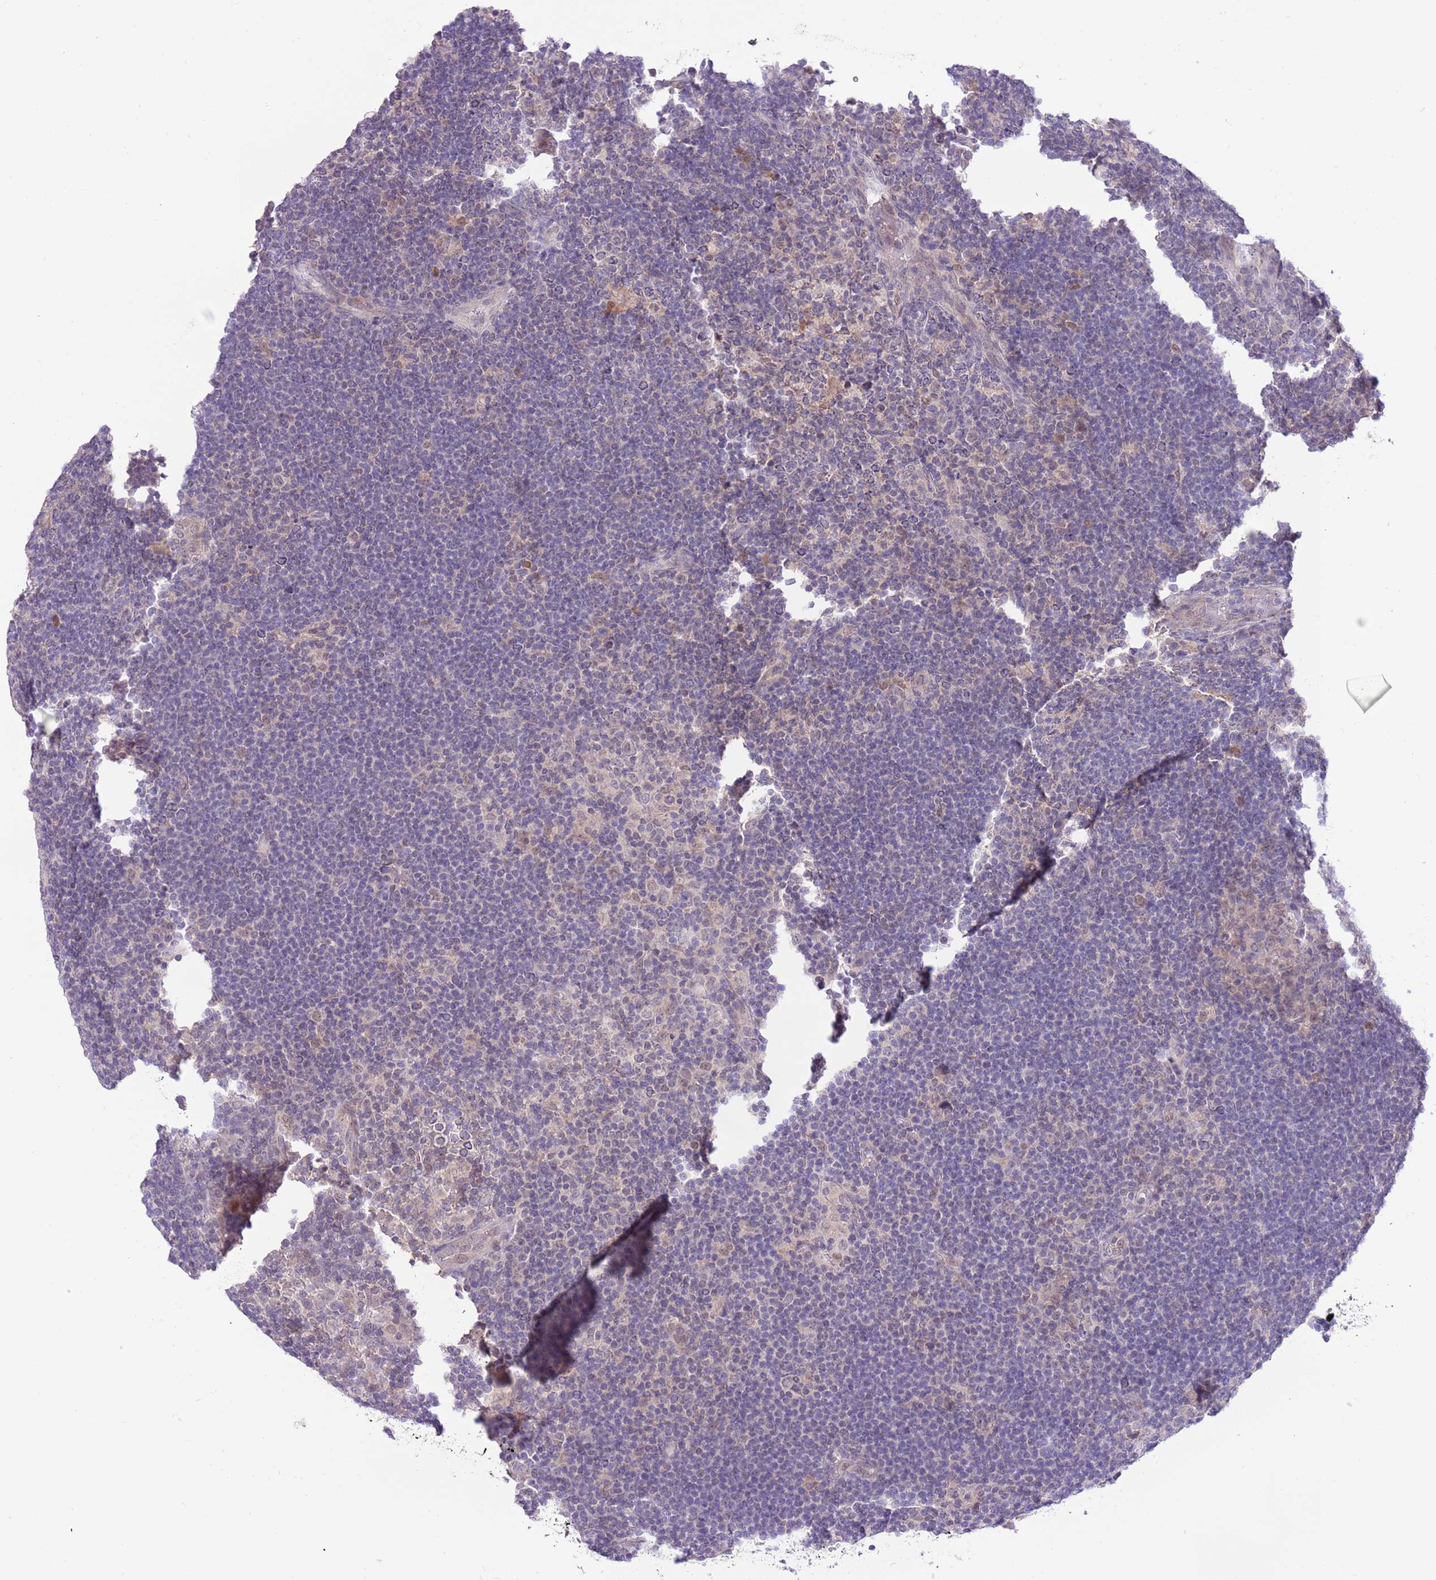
{"staining": {"intensity": "weak", "quantity": "25%-75%", "location": "nuclear"}, "tissue": "lymphoma", "cell_type": "Tumor cells", "image_type": "cancer", "snomed": [{"axis": "morphology", "description": "Hodgkin's disease, NOS"}, {"axis": "topography", "description": "Lymph node"}], "caption": "Immunohistochemical staining of human Hodgkin's disease reveals low levels of weak nuclear protein positivity in approximately 25%-75% of tumor cells.", "gene": "GALK2", "patient": {"sex": "female", "age": 57}}